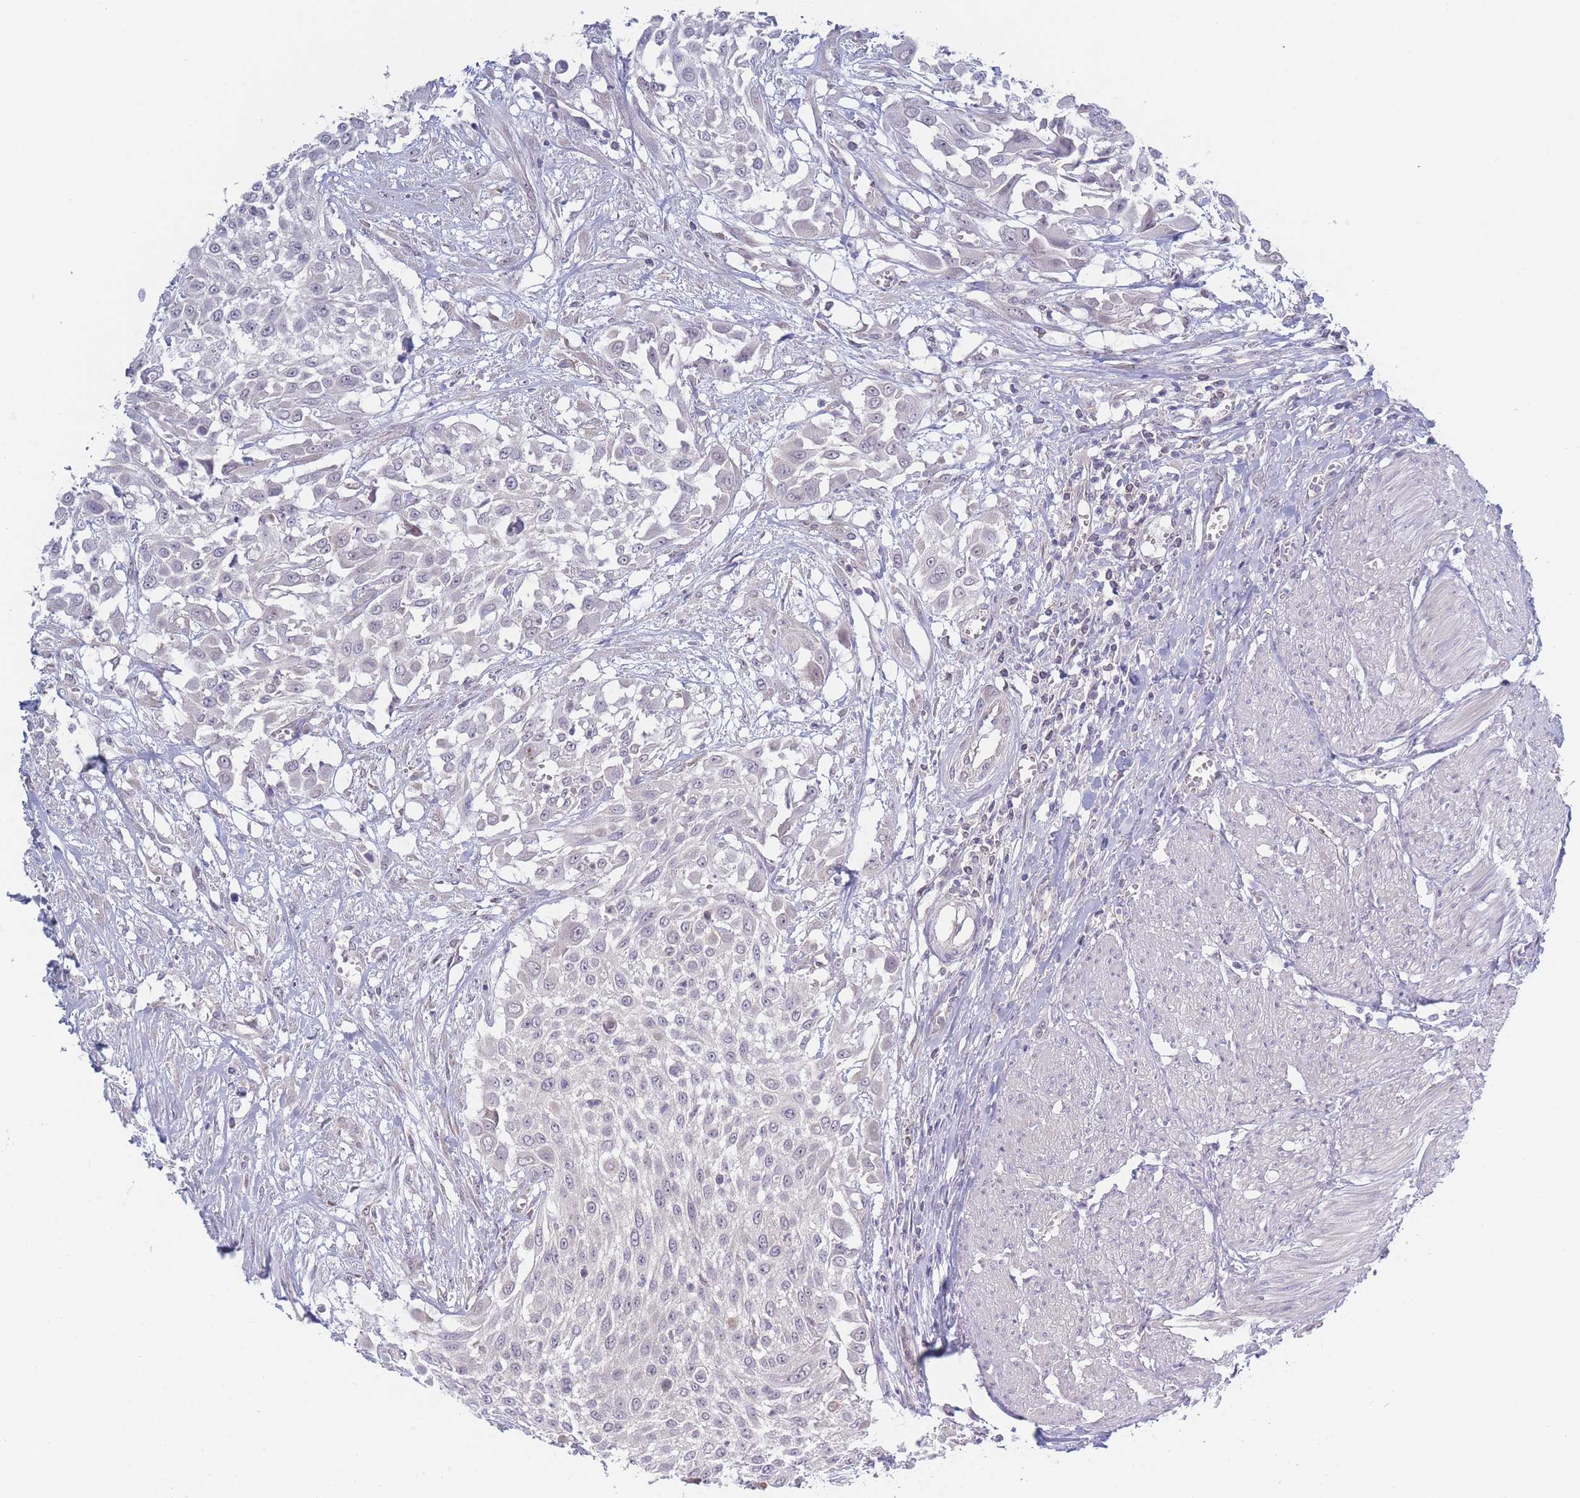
{"staining": {"intensity": "negative", "quantity": "none", "location": "none"}, "tissue": "urothelial cancer", "cell_type": "Tumor cells", "image_type": "cancer", "snomed": [{"axis": "morphology", "description": "Urothelial carcinoma, High grade"}, {"axis": "topography", "description": "Urinary bladder"}], "caption": "This is an IHC histopathology image of urothelial cancer. There is no positivity in tumor cells.", "gene": "FAM227B", "patient": {"sex": "male", "age": 57}}